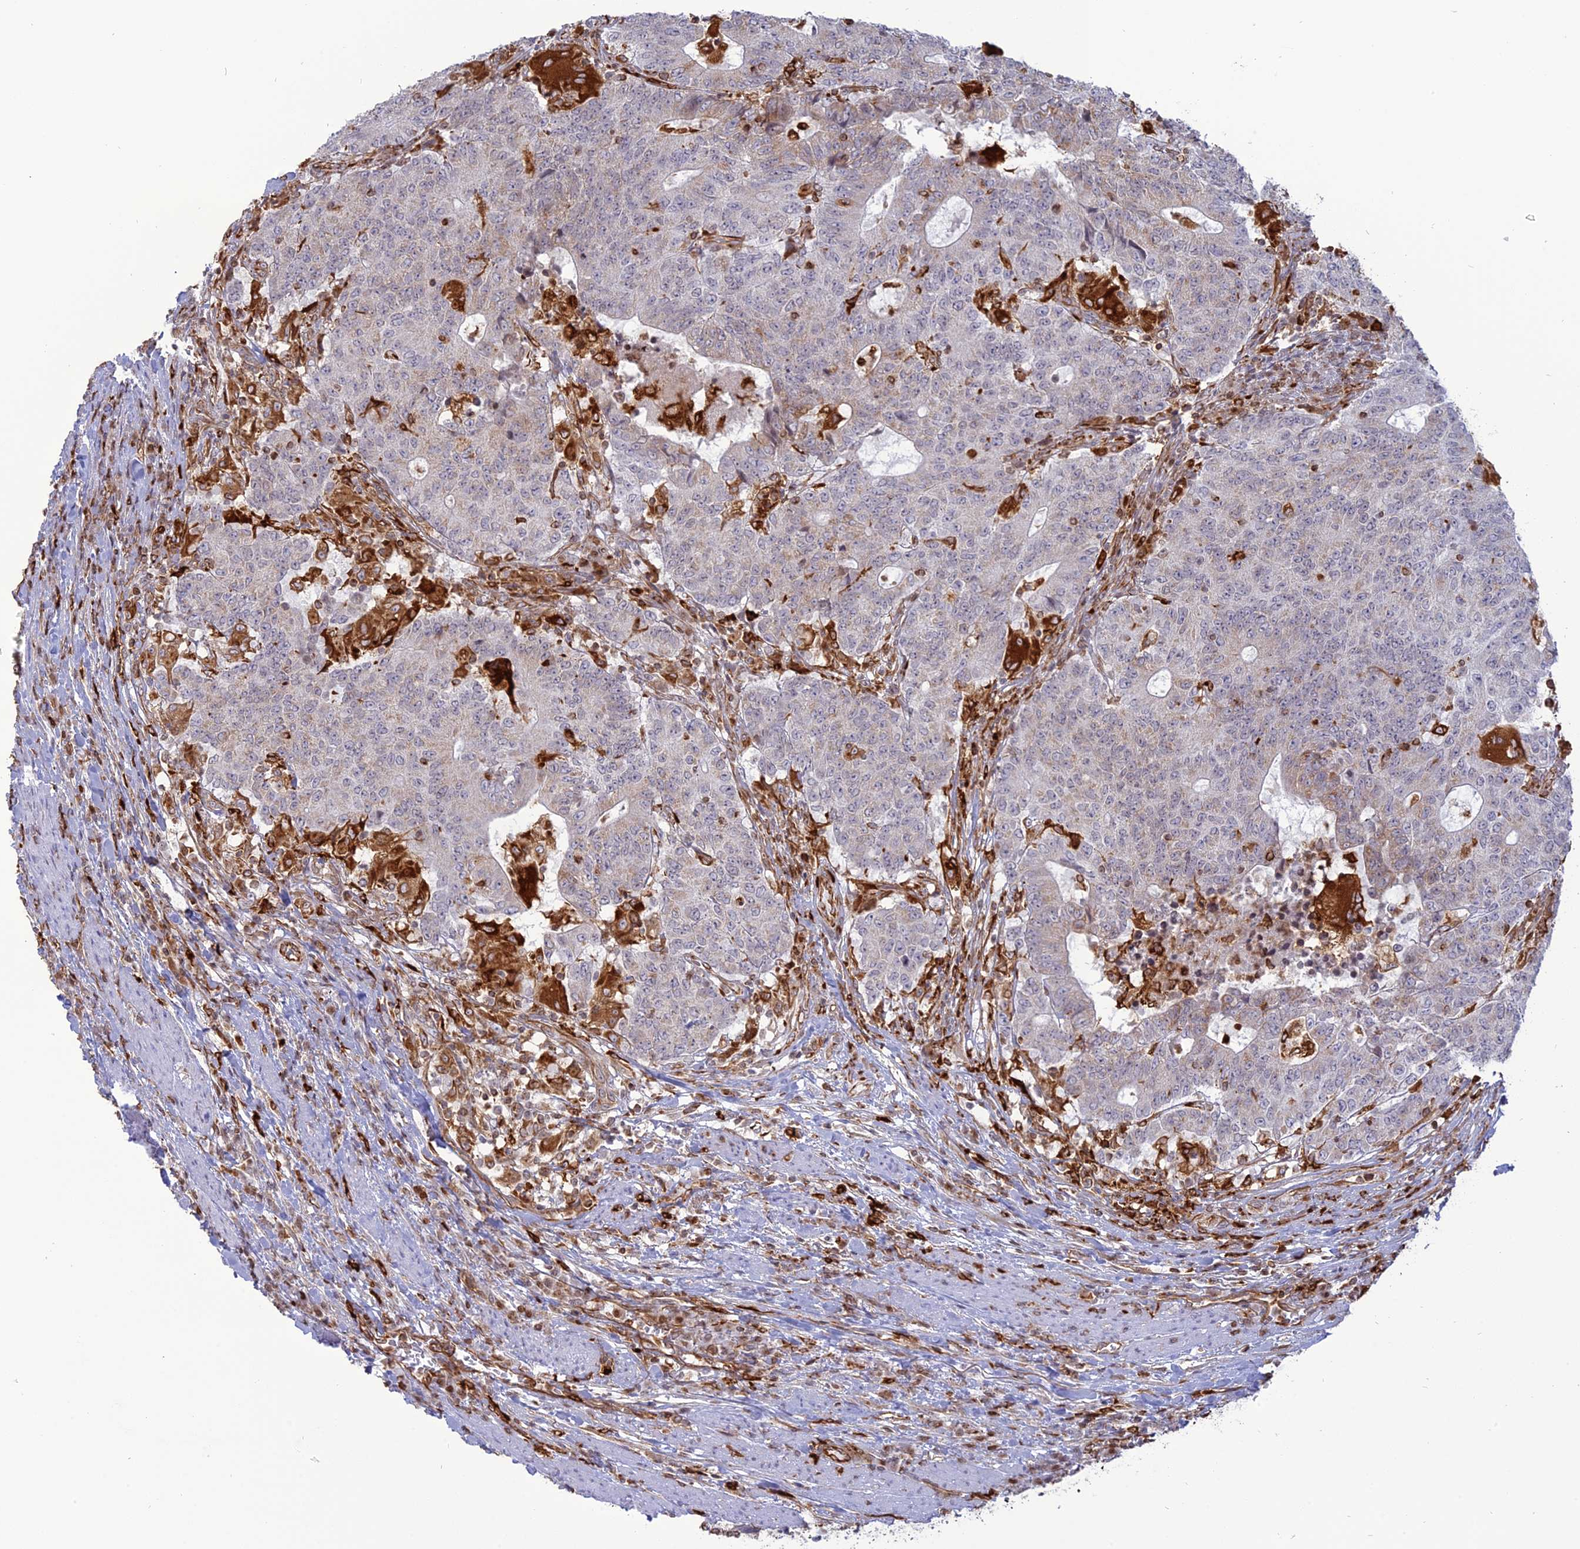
{"staining": {"intensity": "weak", "quantity": "<25%", "location": "cytoplasmic/membranous"}, "tissue": "colorectal cancer", "cell_type": "Tumor cells", "image_type": "cancer", "snomed": [{"axis": "morphology", "description": "Adenocarcinoma, NOS"}, {"axis": "topography", "description": "Colon"}], "caption": "Immunohistochemistry image of neoplastic tissue: adenocarcinoma (colorectal) stained with DAB shows no significant protein positivity in tumor cells. (Brightfield microscopy of DAB immunohistochemistry at high magnification).", "gene": "APOBR", "patient": {"sex": "female", "age": 75}}